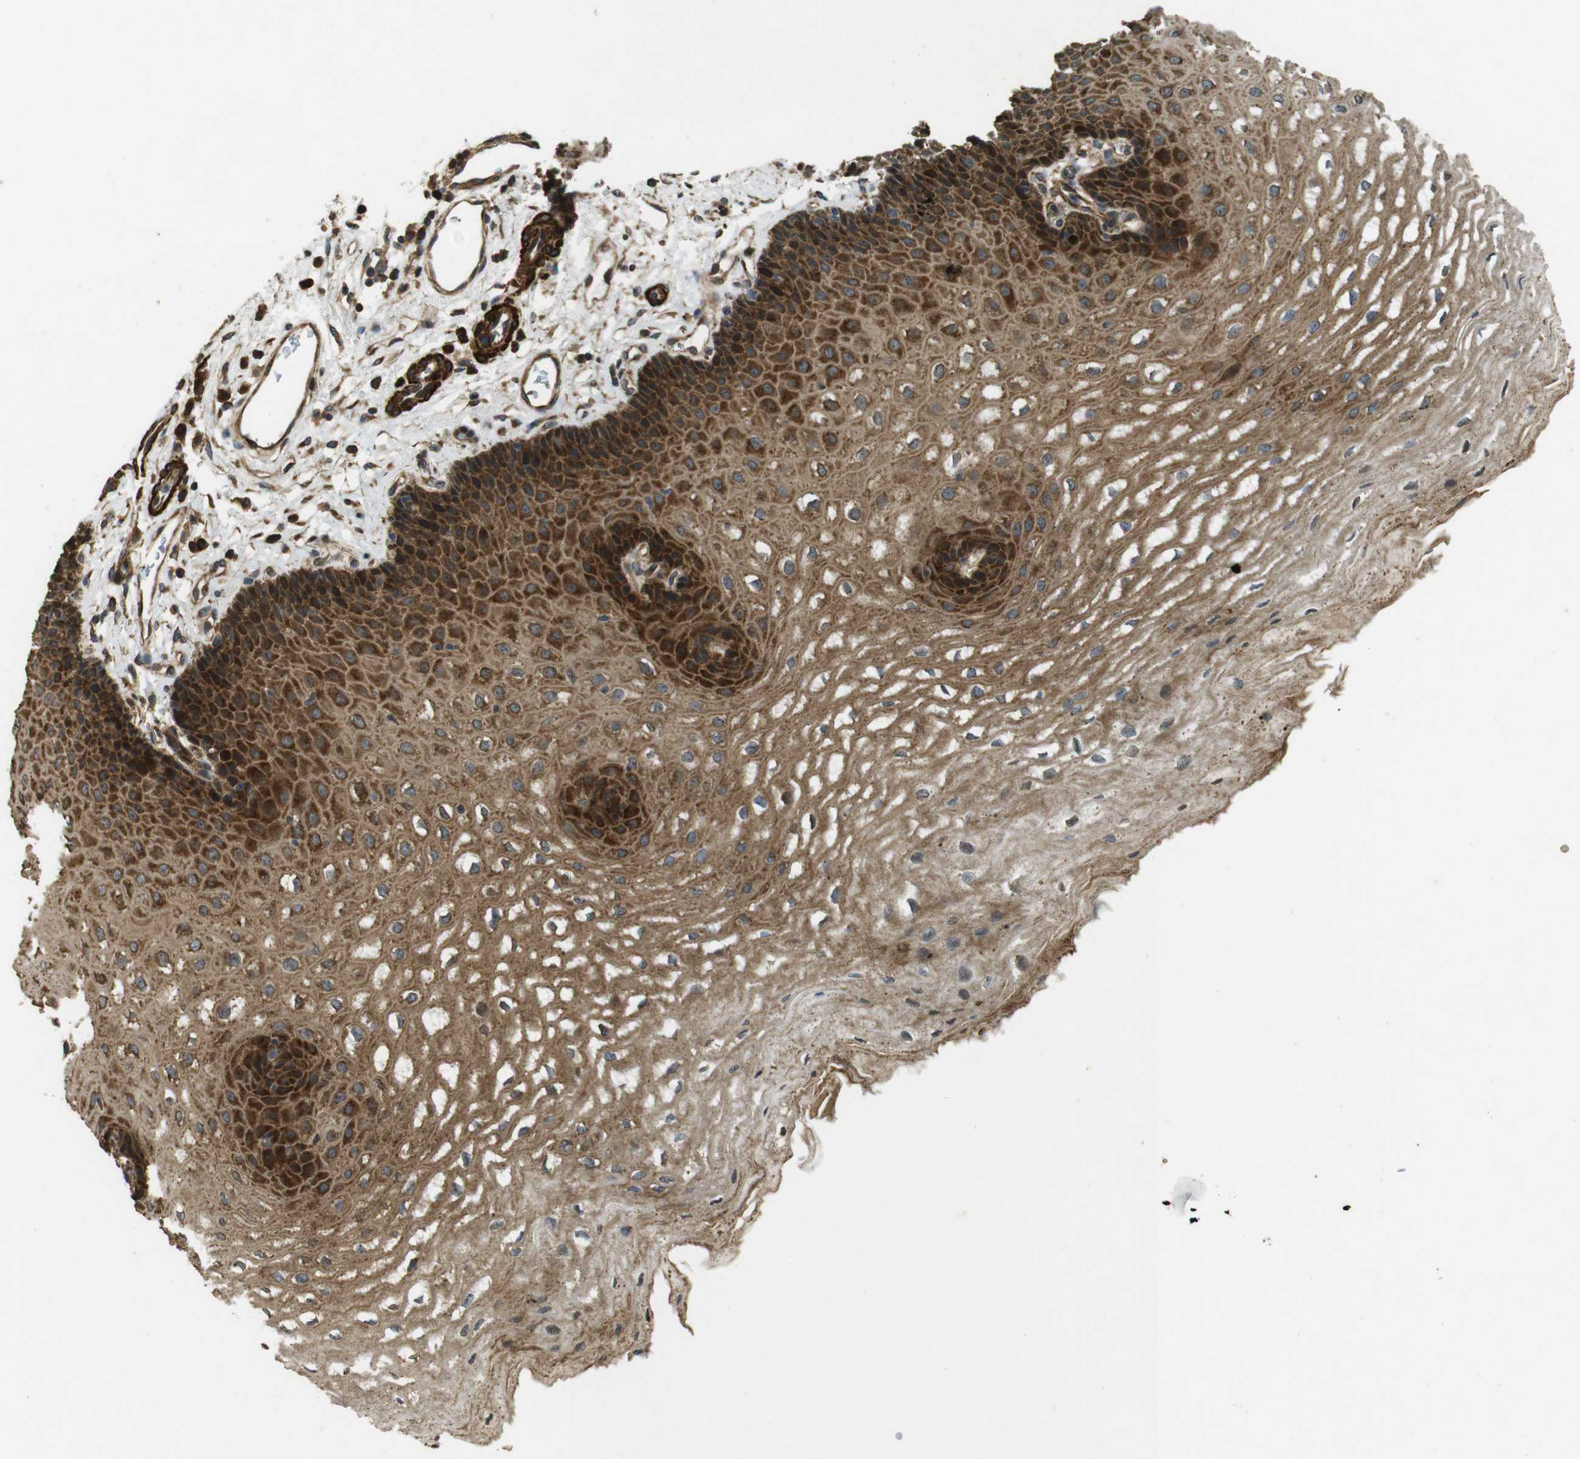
{"staining": {"intensity": "strong", "quantity": "25%-75%", "location": "cytoplasmic/membranous"}, "tissue": "esophagus", "cell_type": "Squamous epithelial cells", "image_type": "normal", "snomed": [{"axis": "morphology", "description": "Normal tissue, NOS"}, {"axis": "topography", "description": "Esophagus"}], "caption": "Normal esophagus was stained to show a protein in brown. There is high levels of strong cytoplasmic/membranous positivity in about 25%-75% of squamous epithelial cells. The protein is shown in brown color, while the nuclei are stained blue.", "gene": "BNIP3", "patient": {"sex": "male", "age": 54}}